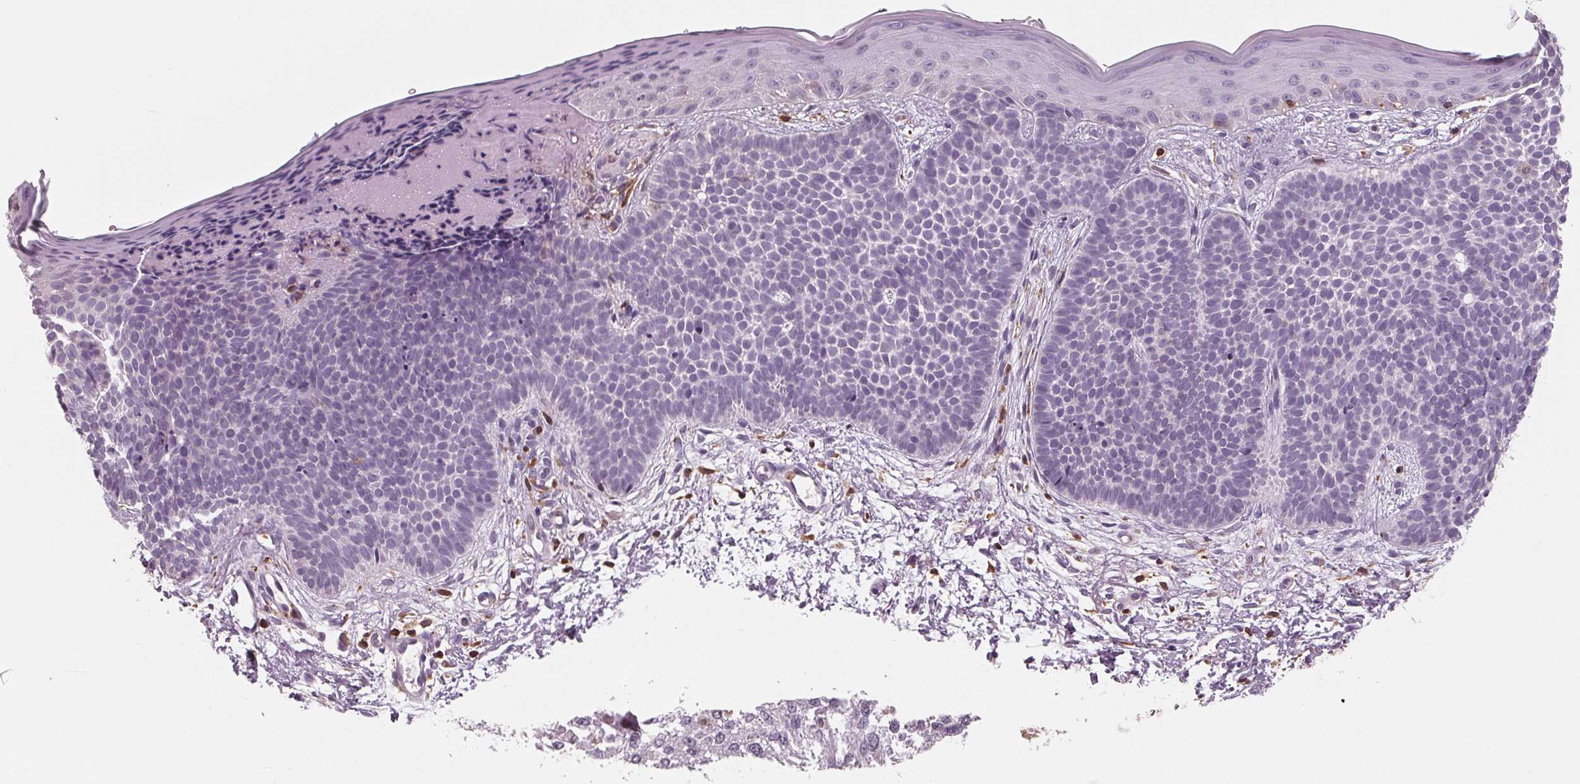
{"staining": {"intensity": "negative", "quantity": "none", "location": "none"}, "tissue": "skin cancer", "cell_type": "Tumor cells", "image_type": "cancer", "snomed": [{"axis": "morphology", "description": "Basal cell carcinoma"}, {"axis": "topography", "description": "Skin"}], "caption": "Tumor cells are negative for protein expression in human skin cancer (basal cell carcinoma). (Brightfield microscopy of DAB immunohistochemistry (IHC) at high magnification).", "gene": "ARHGAP25", "patient": {"sex": "female", "age": 70}}